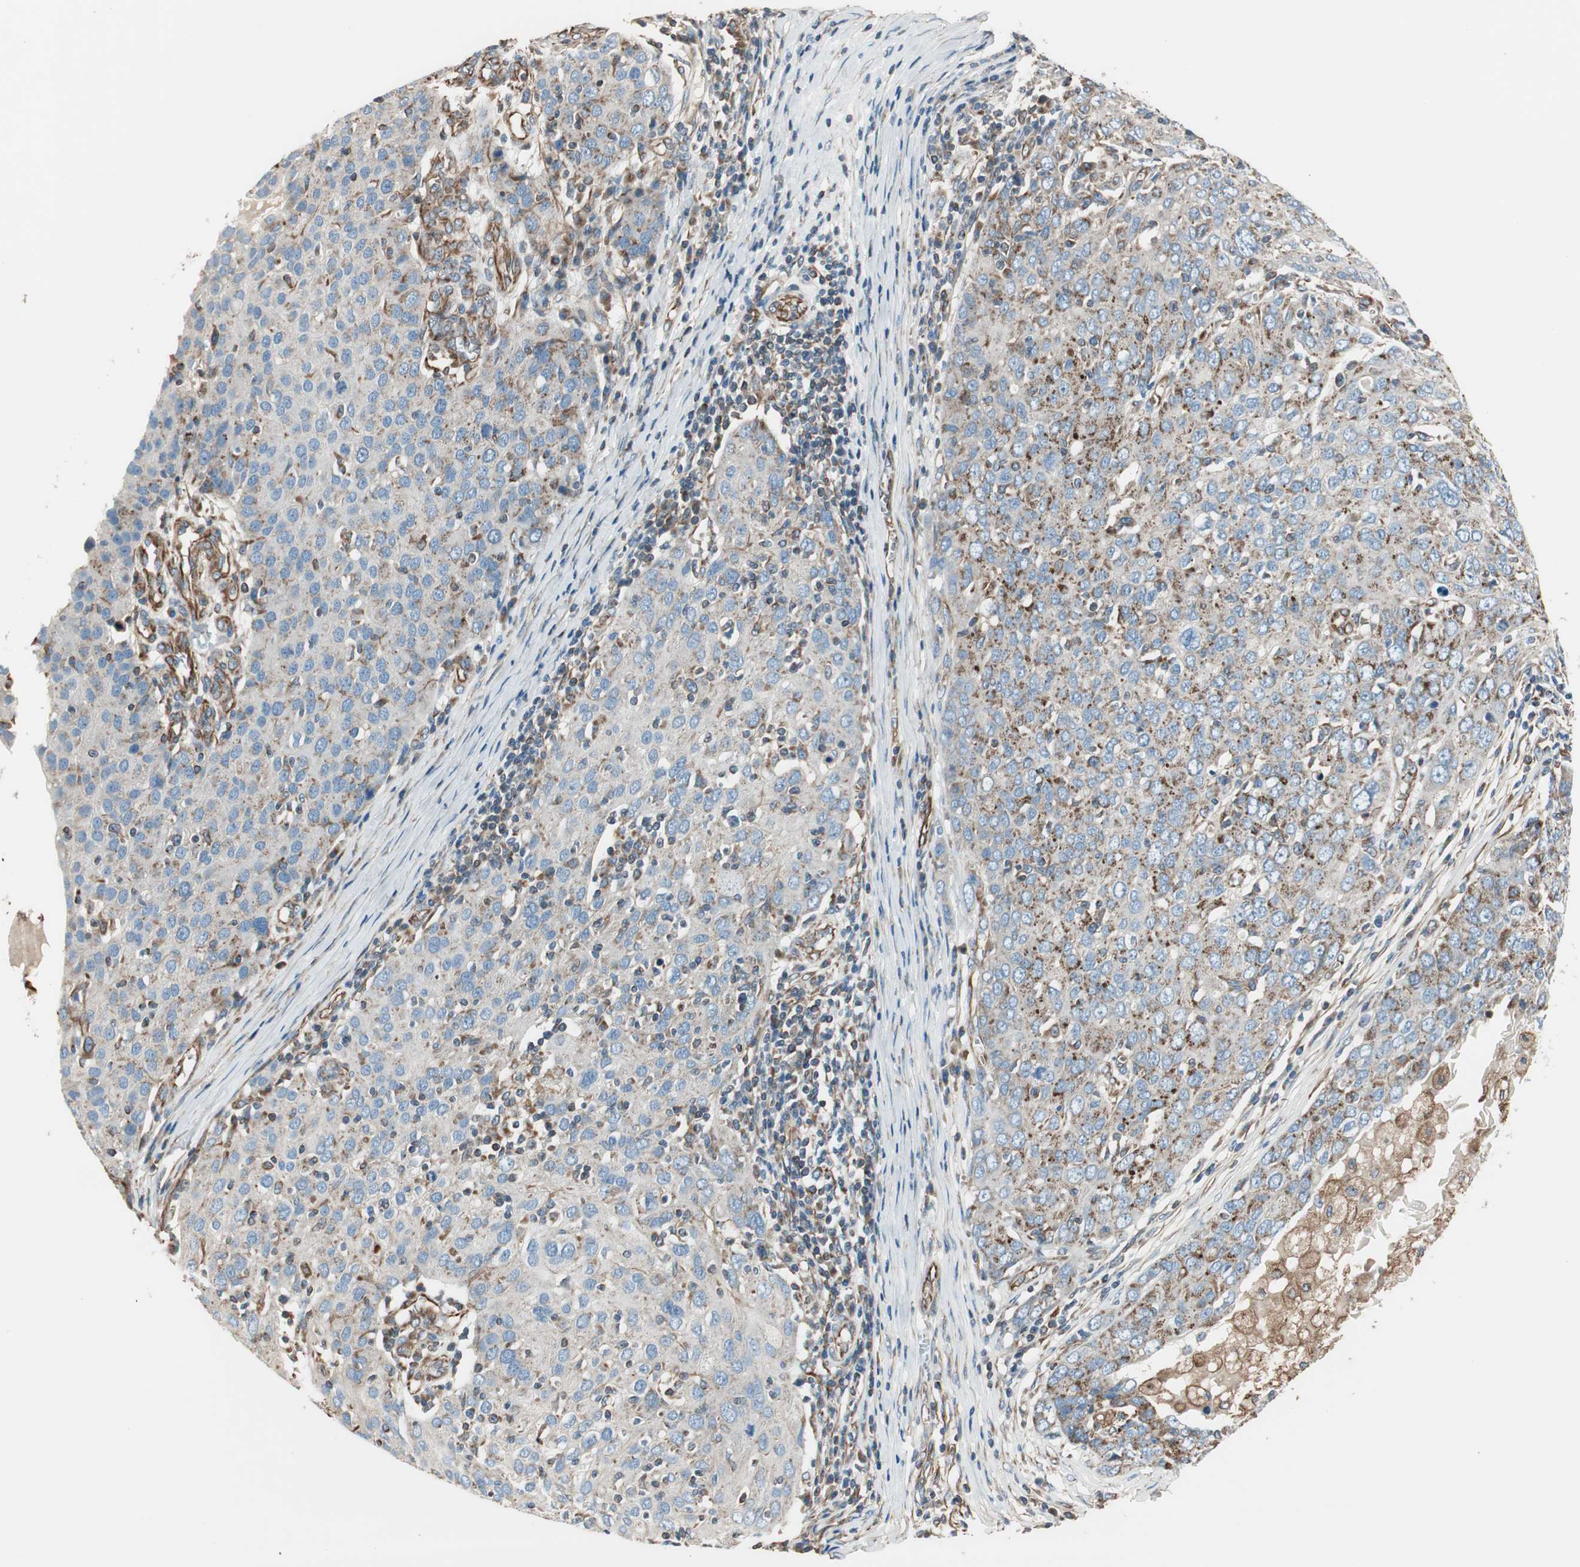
{"staining": {"intensity": "weak", "quantity": "25%-75%", "location": "cytoplasmic/membranous"}, "tissue": "ovarian cancer", "cell_type": "Tumor cells", "image_type": "cancer", "snomed": [{"axis": "morphology", "description": "Carcinoma, endometroid"}, {"axis": "topography", "description": "Ovary"}], "caption": "DAB (3,3'-diaminobenzidine) immunohistochemical staining of endometroid carcinoma (ovarian) demonstrates weak cytoplasmic/membranous protein expression in approximately 25%-75% of tumor cells.", "gene": "SRCIN1", "patient": {"sex": "female", "age": 50}}